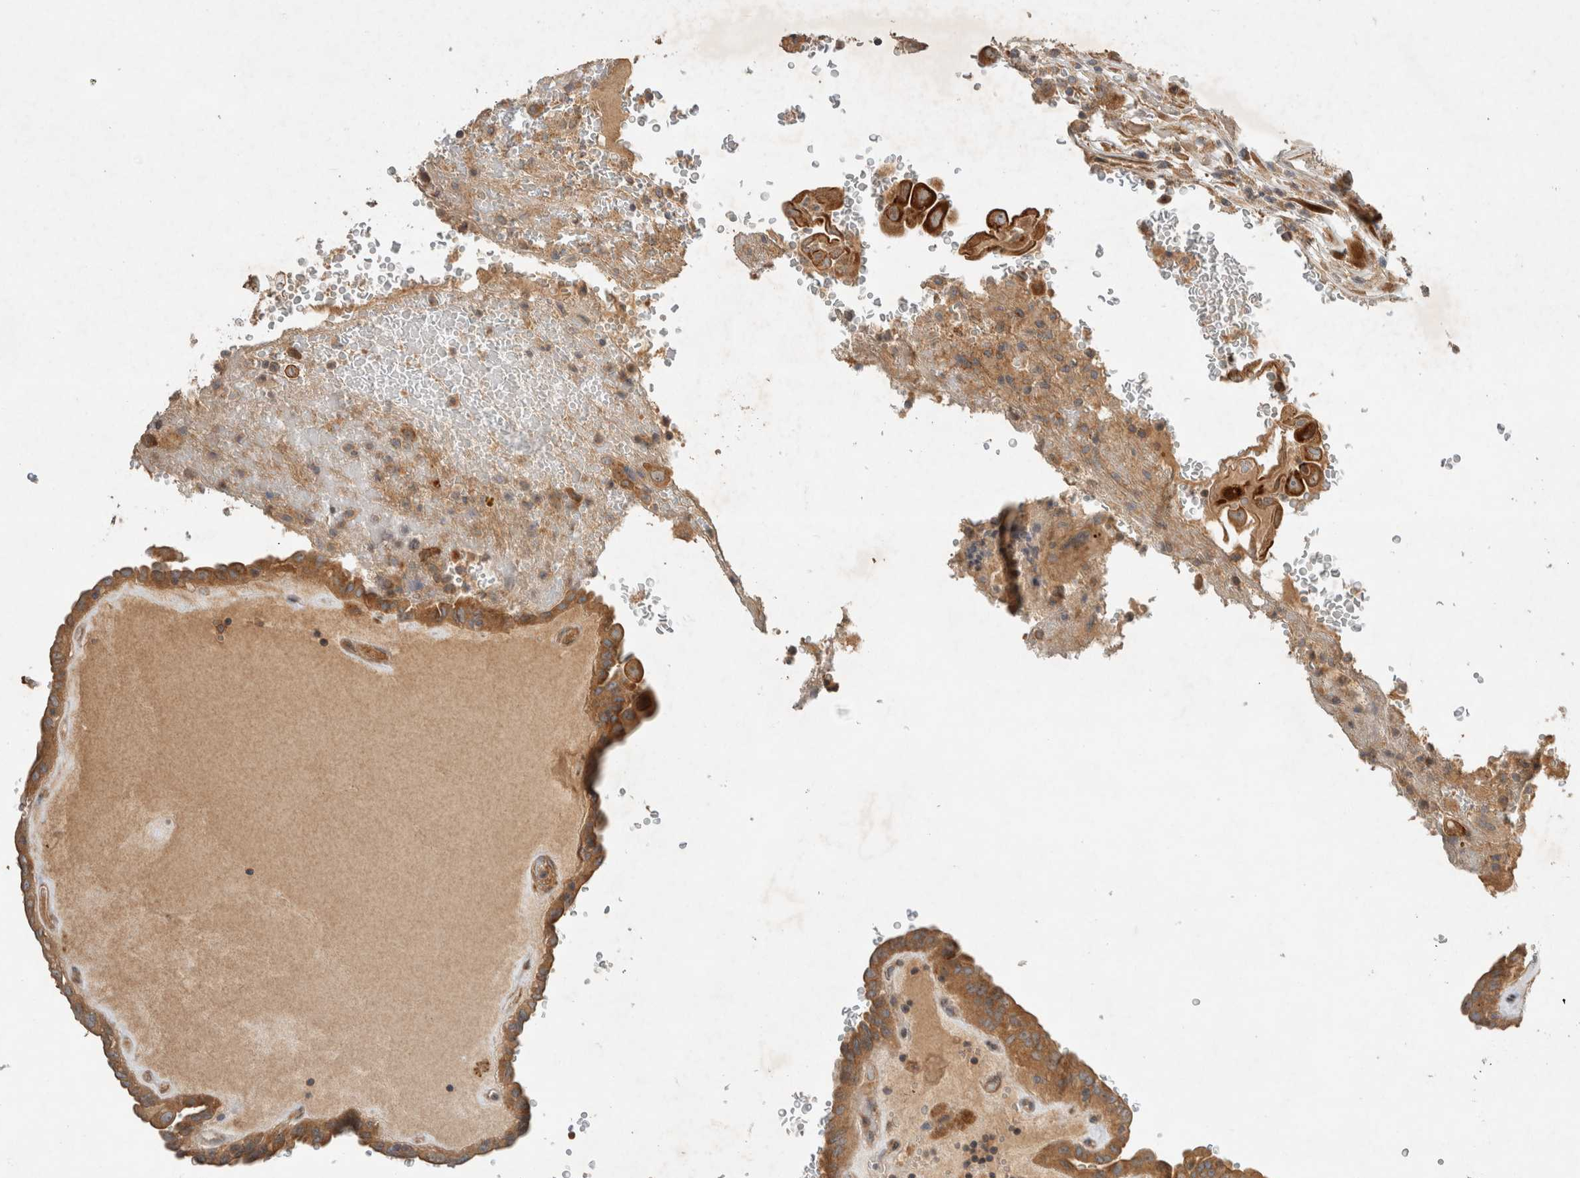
{"staining": {"intensity": "moderate", "quantity": ">75%", "location": "cytoplasmic/membranous"}, "tissue": "thyroid cancer", "cell_type": "Tumor cells", "image_type": "cancer", "snomed": [{"axis": "morphology", "description": "Papillary adenocarcinoma, NOS"}, {"axis": "topography", "description": "Thyroid gland"}], "caption": "Protein staining of thyroid papillary adenocarcinoma tissue shows moderate cytoplasmic/membranous positivity in about >75% of tumor cells.", "gene": "ARMC9", "patient": {"sex": "male", "age": 77}}